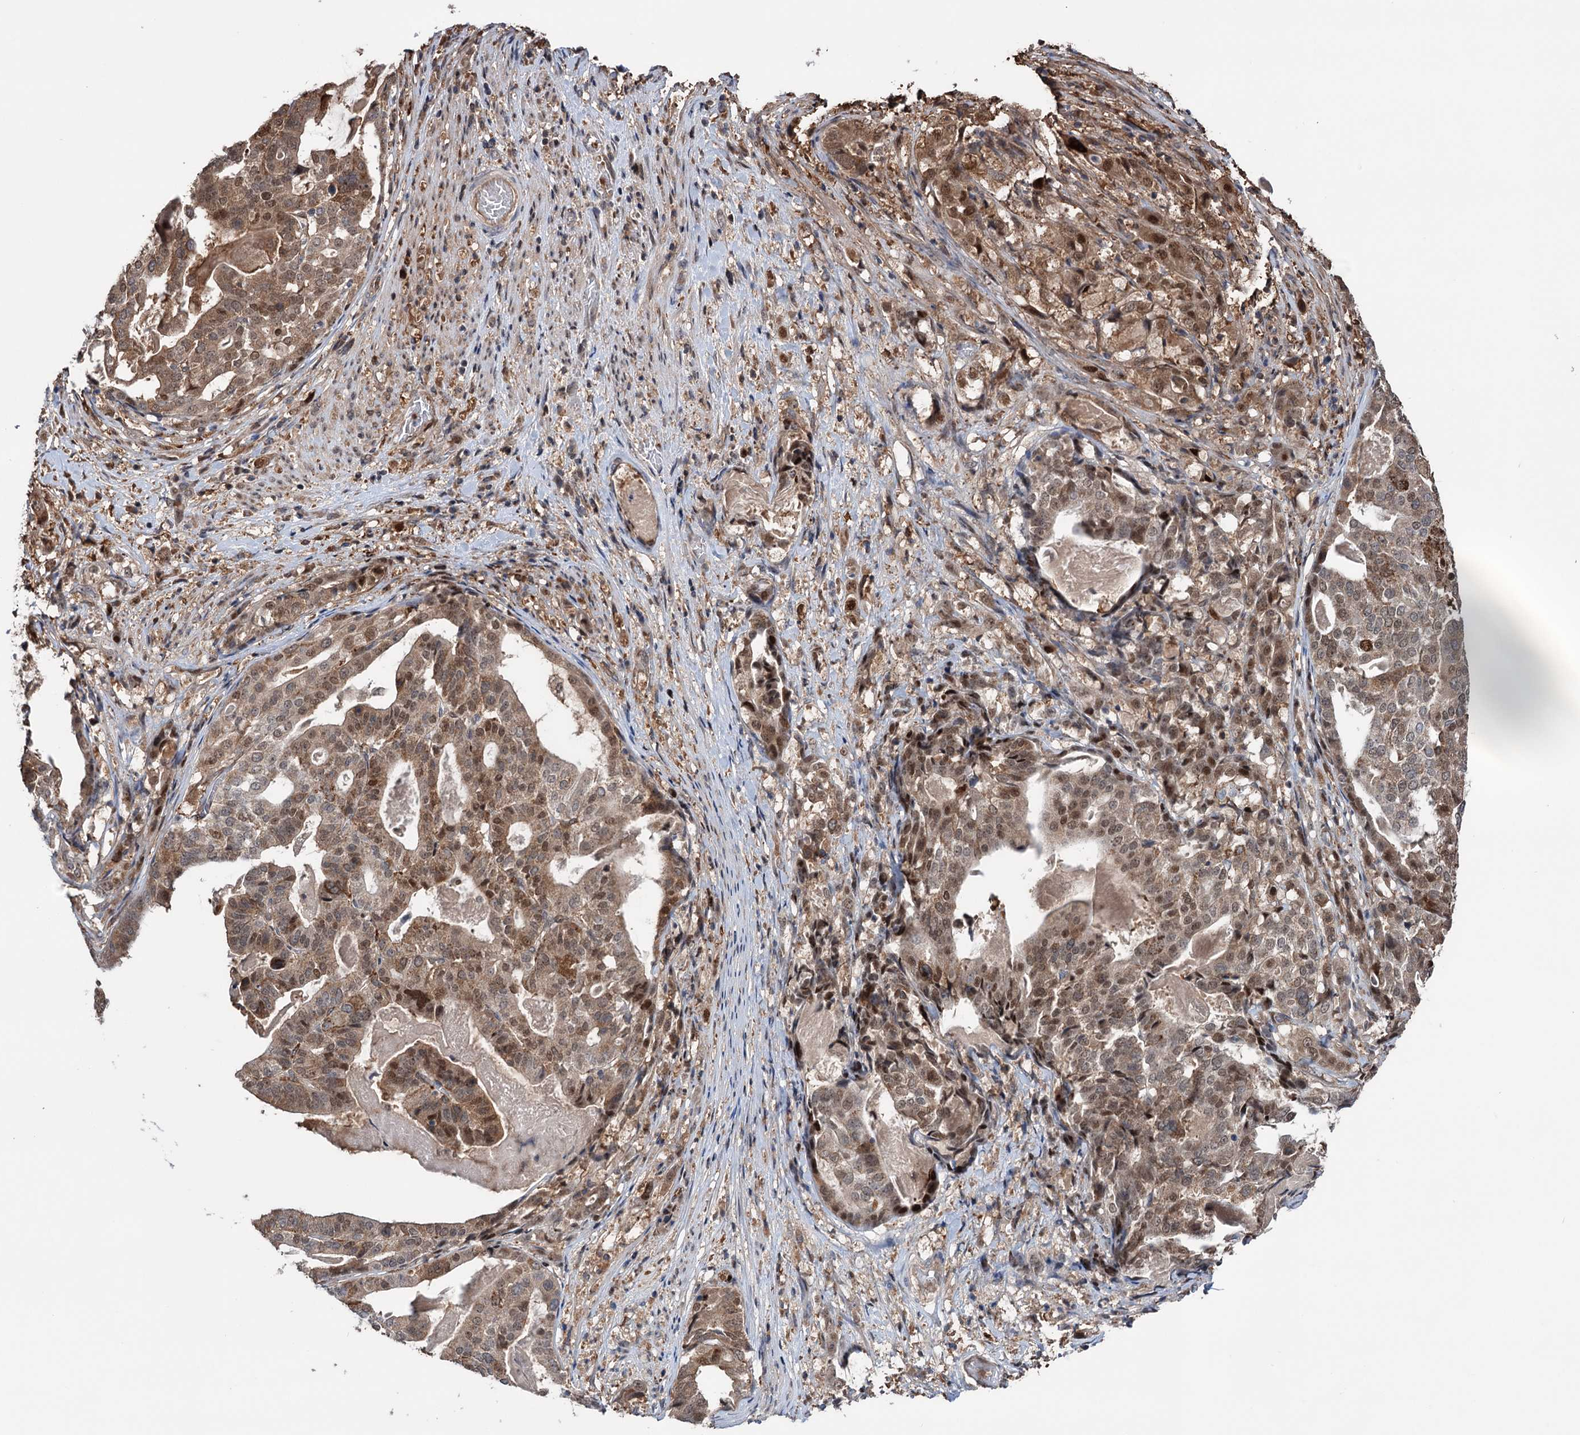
{"staining": {"intensity": "moderate", "quantity": ">75%", "location": "cytoplasmic/membranous,nuclear"}, "tissue": "stomach cancer", "cell_type": "Tumor cells", "image_type": "cancer", "snomed": [{"axis": "morphology", "description": "Adenocarcinoma, NOS"}, {"axis": "topography", "description": "Stomach"}], "caption": "IHC (DAB (3,3'-diaminobenzidine)) staining of human stomach cancer (adenocarcinoma) shows moderate cytoplasmic/membranous and nuclear protein expression in about >75% of tumor cells. (IHC, brightfield microscopy, high magnification).", "gene": "NCAPD2", "patient": {"sex": "male", "age": 48}}